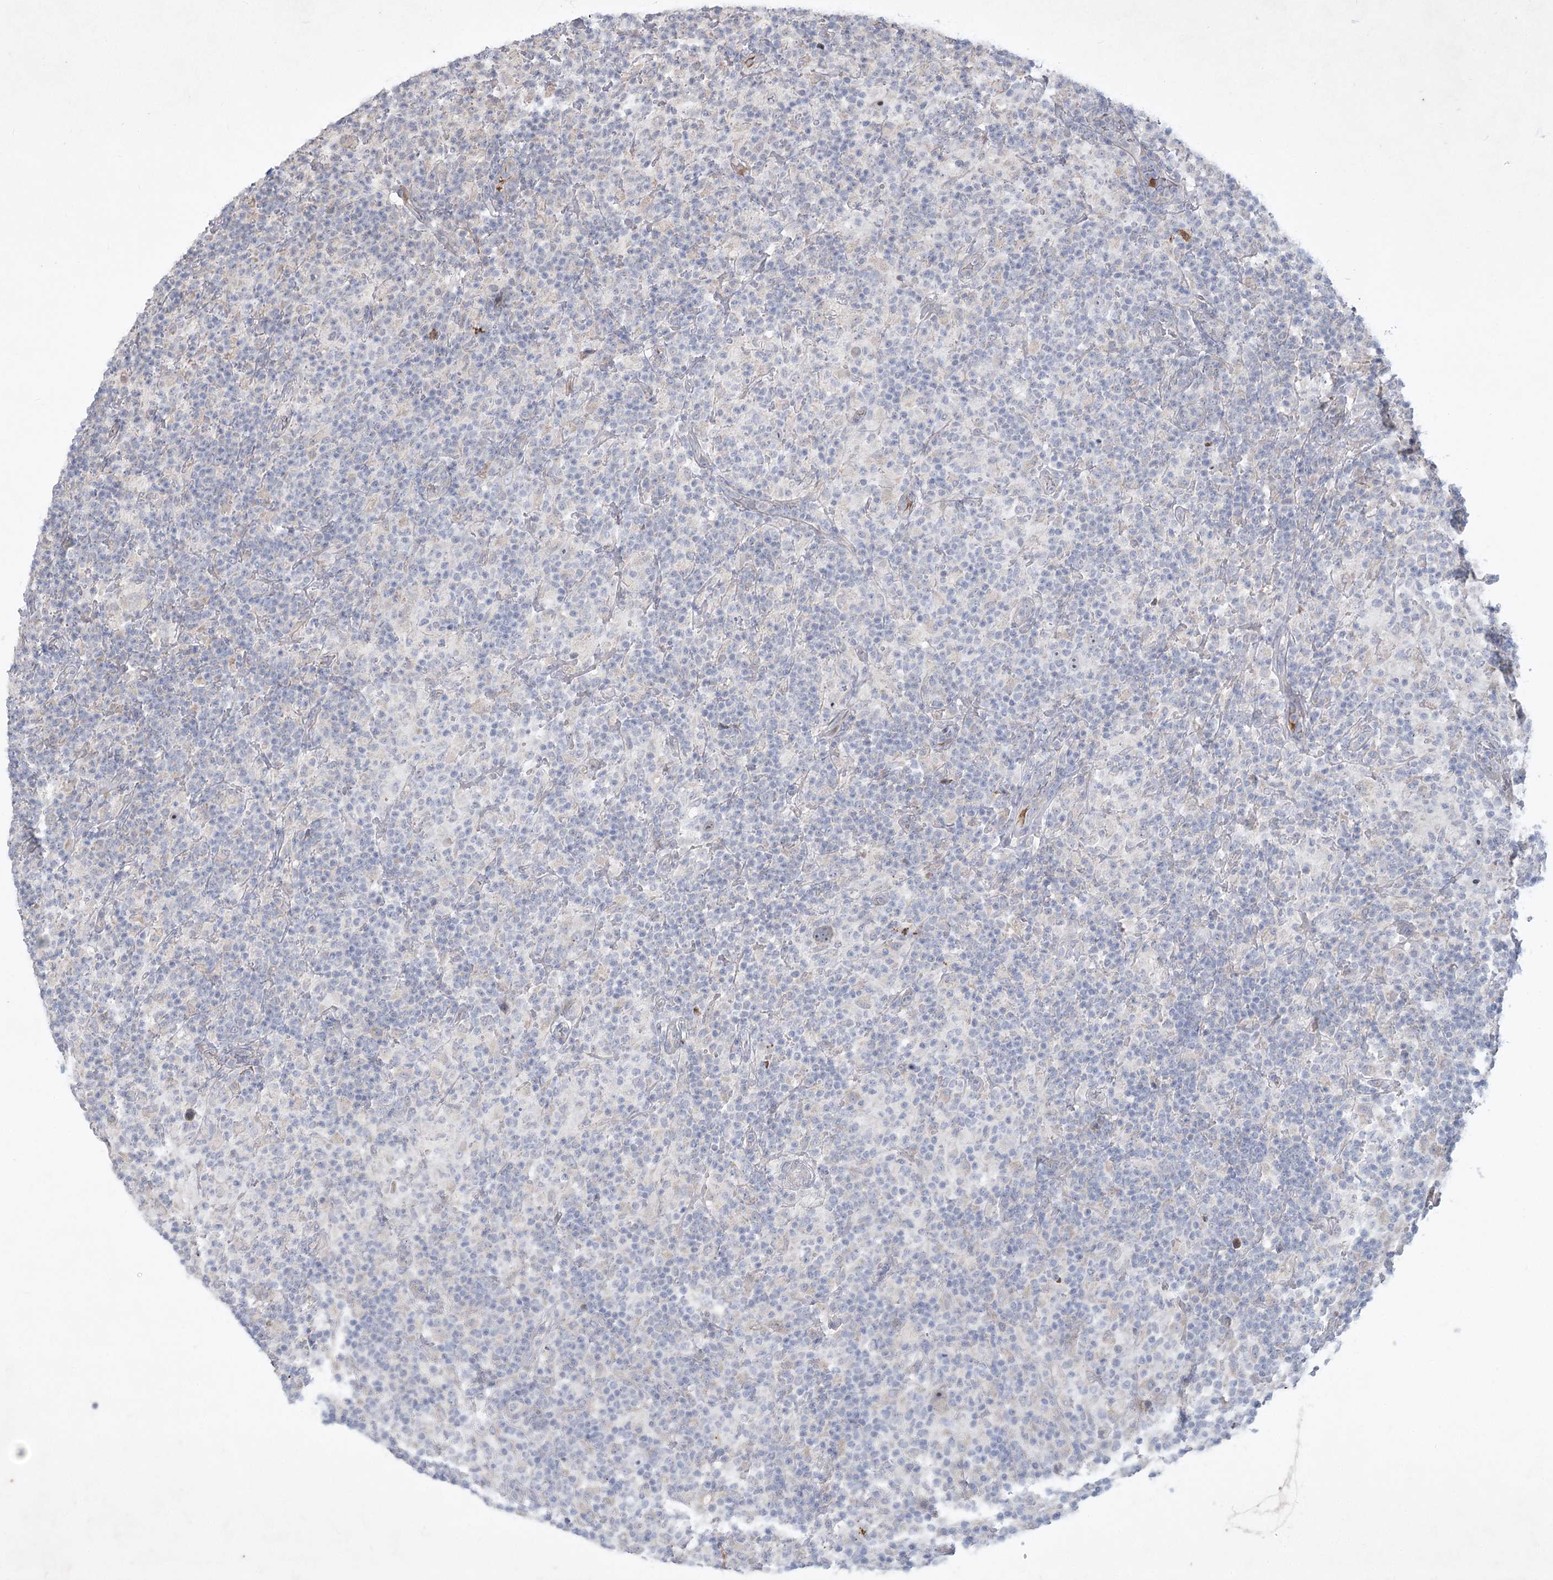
{"staining": {"intensity": "negative", "quantity": "none", "location": "none"}, "tissue": "lymphoma", "cell_type": "Tumor cells", "image_type": "cancer", "snomed": [{"axis": "morphology", "description": "Hodgkin's disease, NOS"}, {"axis": "topography", "description": "Lymph node"}], "caption": "Immunohistochemical staining of human lymphoma displays no significant positivity in tumor cells.", "gene": "PLA2G12A", "patient": {"sex": "male", "age": 70}}